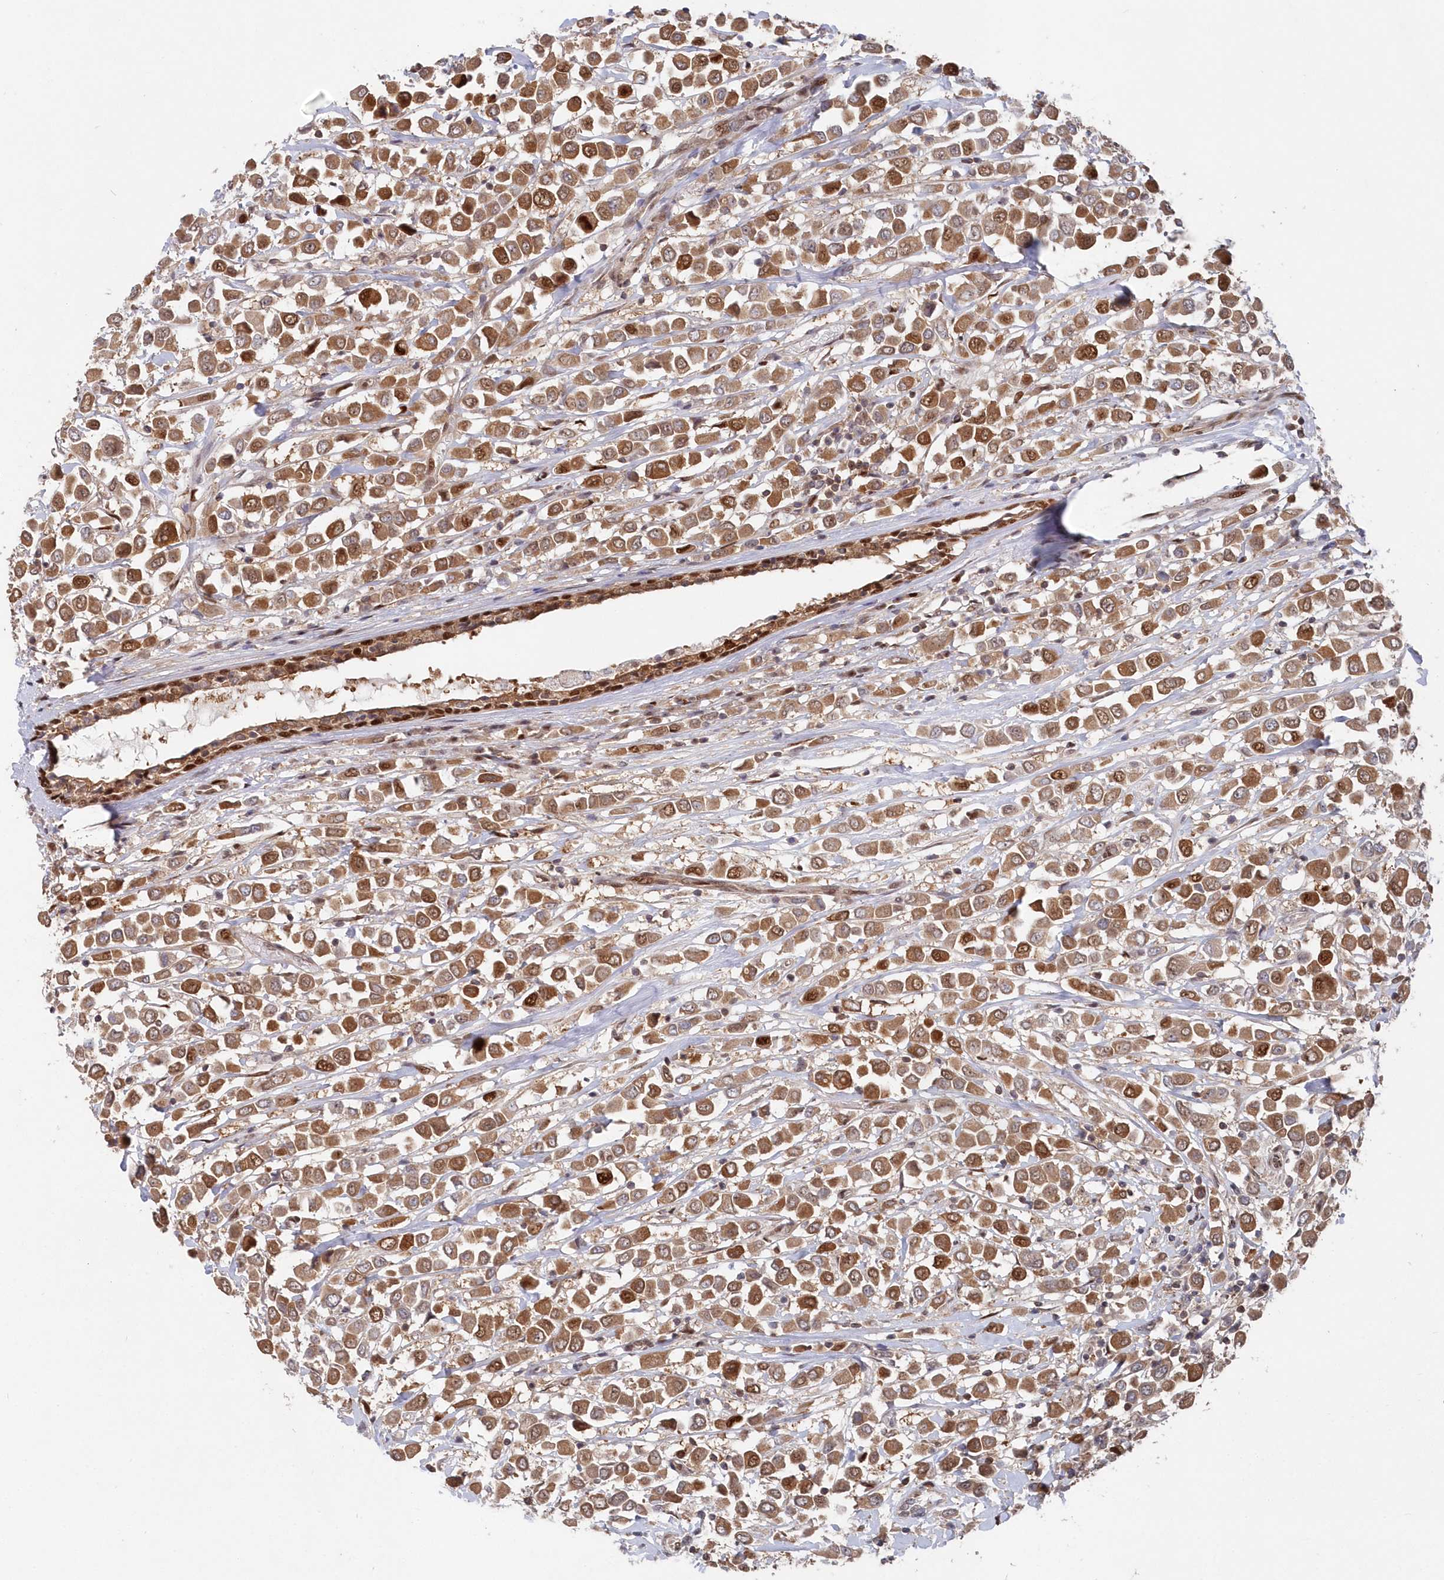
{"staining": {"intensity": "moderate", "quantity": ">75%", "location": "cytoplasmic/membranous,nuclear"}, "tissue": "breast cancer", "cell_type": "Tumor cells", "image_type": "cancer", "snomed": [{"axis": "morphology", "description": "Duct carcinoma"}, {"axis": "topography", "description": "Breast"}], "caption": "Breast invasive ductal carcinoma was stained to show a protein in brown. There is medium levels of moderate cytoplasmic/membranous and nuclear positivity in about >75% of tumor cells.", "gene": "ABHD14B", "patient": {"sex": "female", "age": 61}}